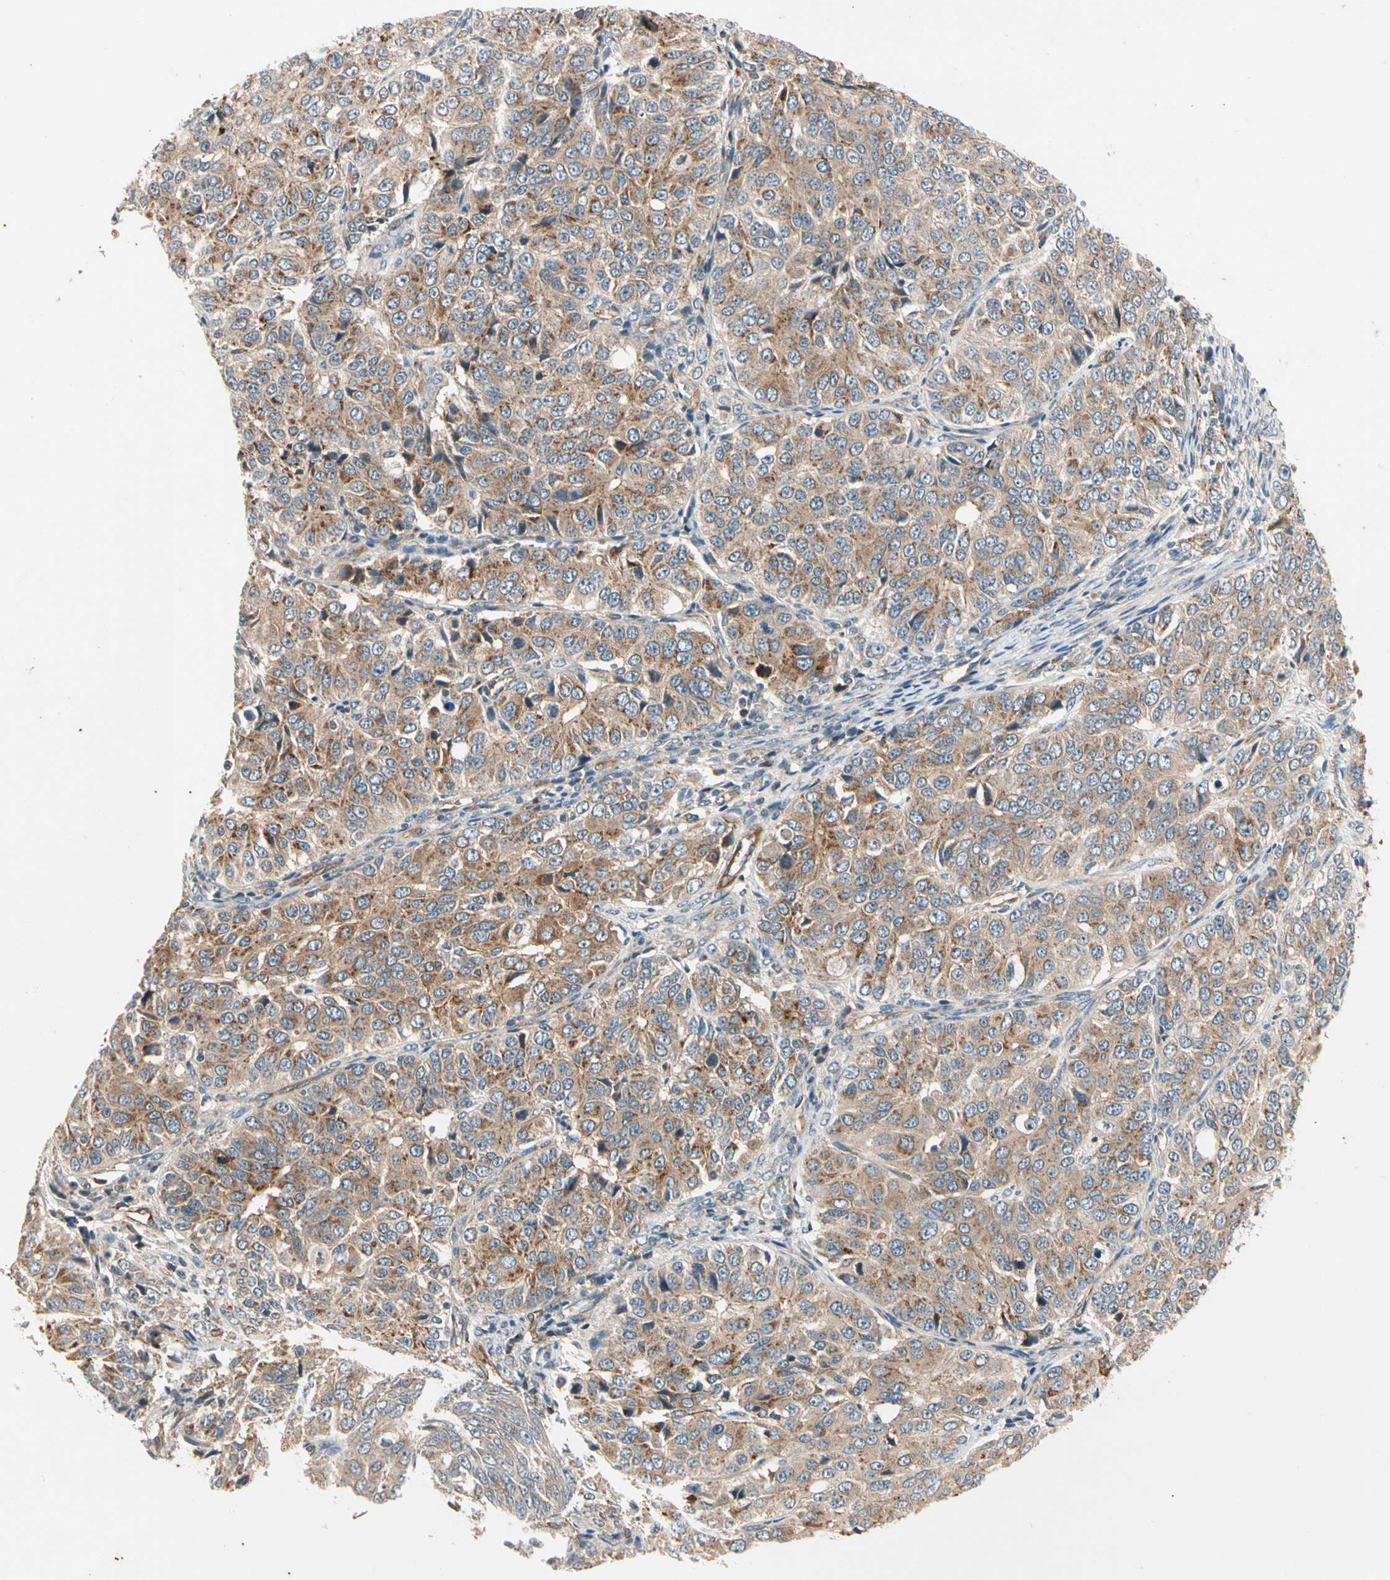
{"staining": {"intensity": "moderate", "quantity": ">75%", "location": "cytoplasmic/membranous"}, "tissue": "ovarian cancer", "cell_type": "Tumor cells", "image_type": "cancer", "snomed": [{"axis": "morphology", "description": "Carcinoma, endometroid"}, {"axis": "topography", "description": "Ovary"}], "caption": "This histopathology image displays immunohistochemistry staining of human ovarian endometroid carcinoma, with medium moderate cytoplasmic/membranous staining in approximately >75% of tumor cells.", "gene": "ROCK2", "patient": {"sex": "female", "age": 51}}